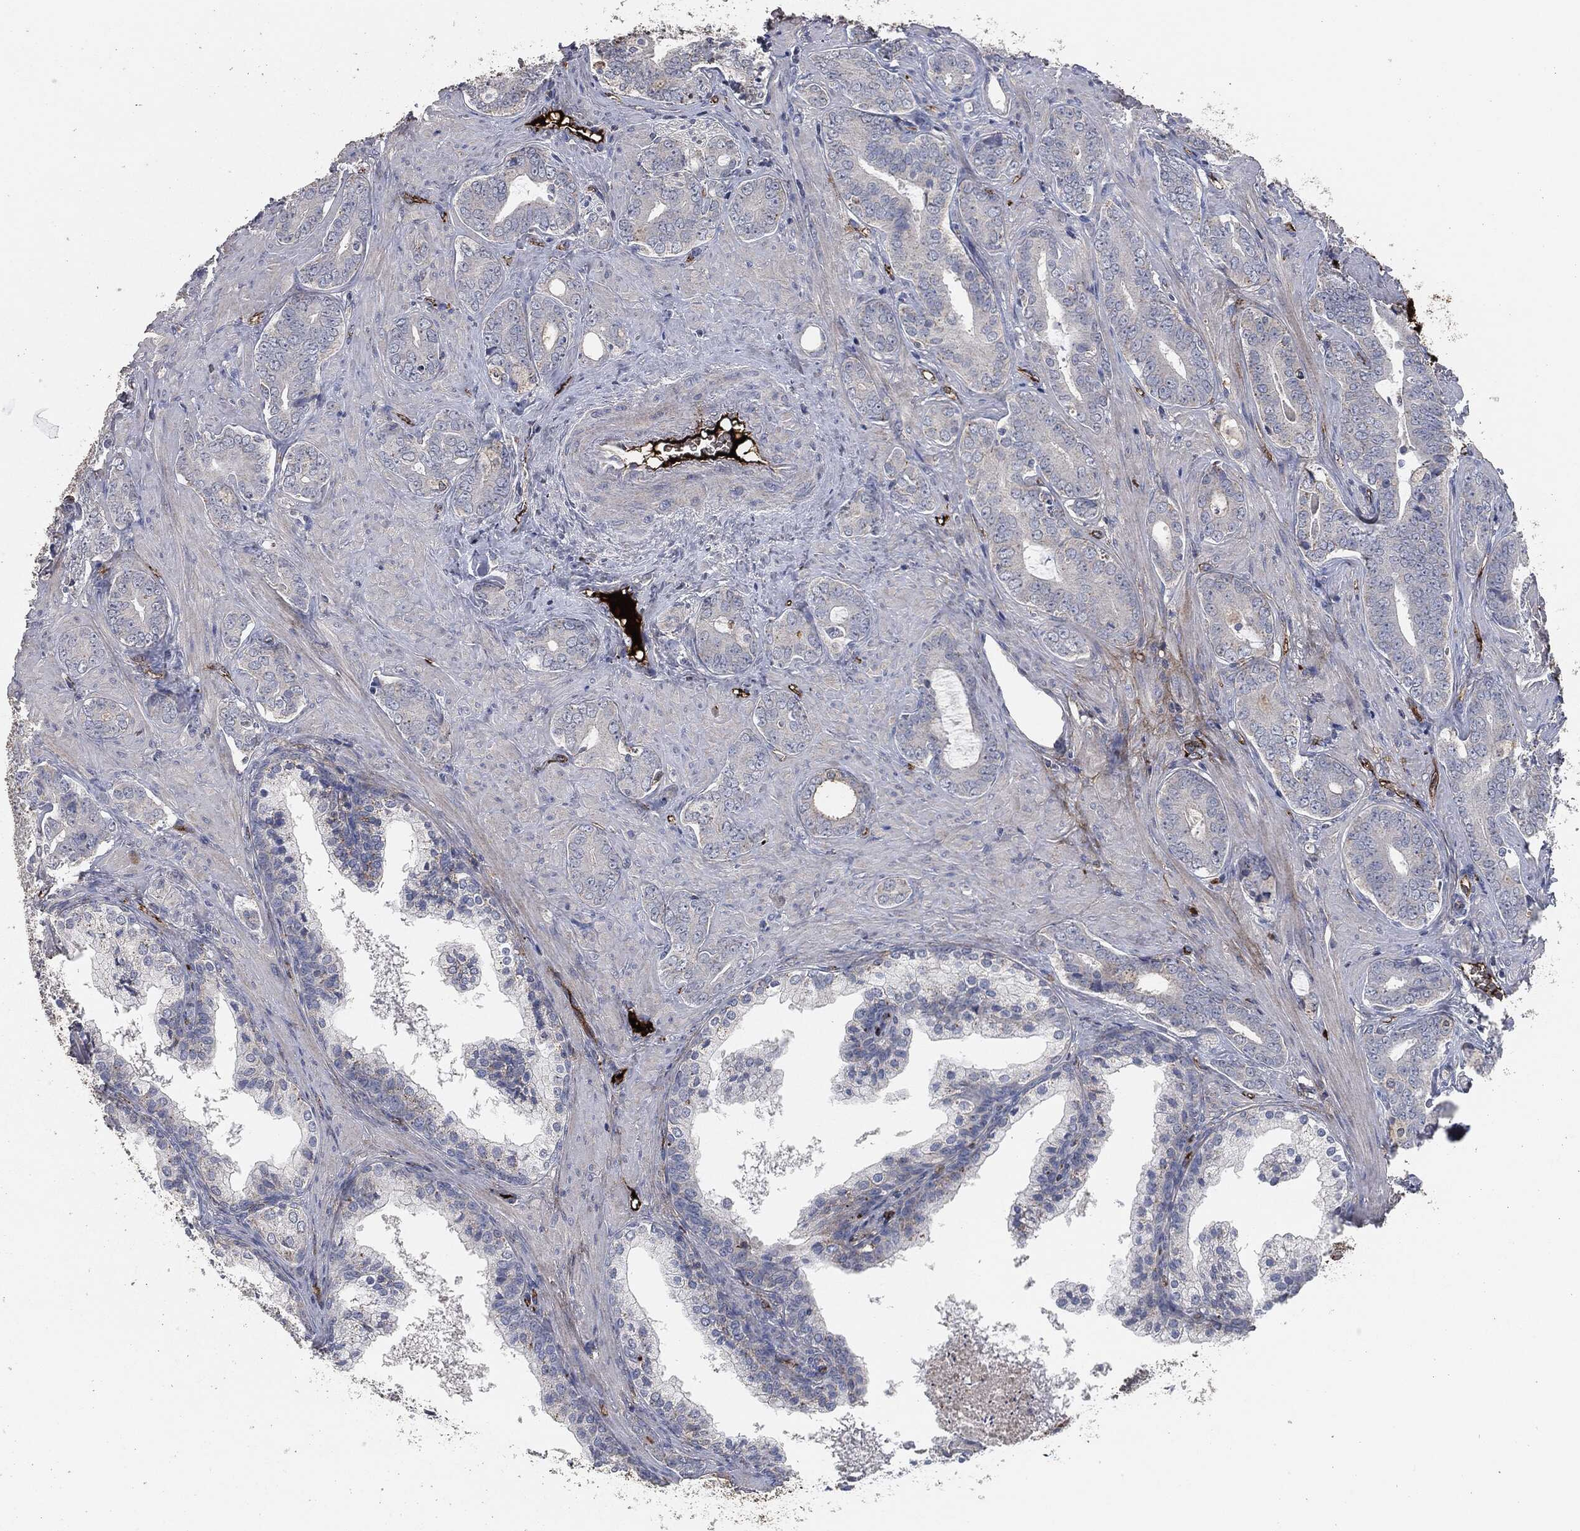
{"staining": {"intensity": "negative", "quantity": "none", "location": "none"}, "tissue": "prostate cancer", "cell_type": "Tumor cells", "image_type": "cancer", "snomed": [{"axis": "morphology", "description": "Adenocarcinoma, NOS"}, {"axis": "topography", "description": "Prostate"}], "caption": "IHC photomicrograph of neoplastic tissue: prostate cancer (adenocarcinoma) stained with DAB reveals no significant protein staining in tumor cells.", "gene": "APOB", "patient": {"sex": "male", "age": 55}}